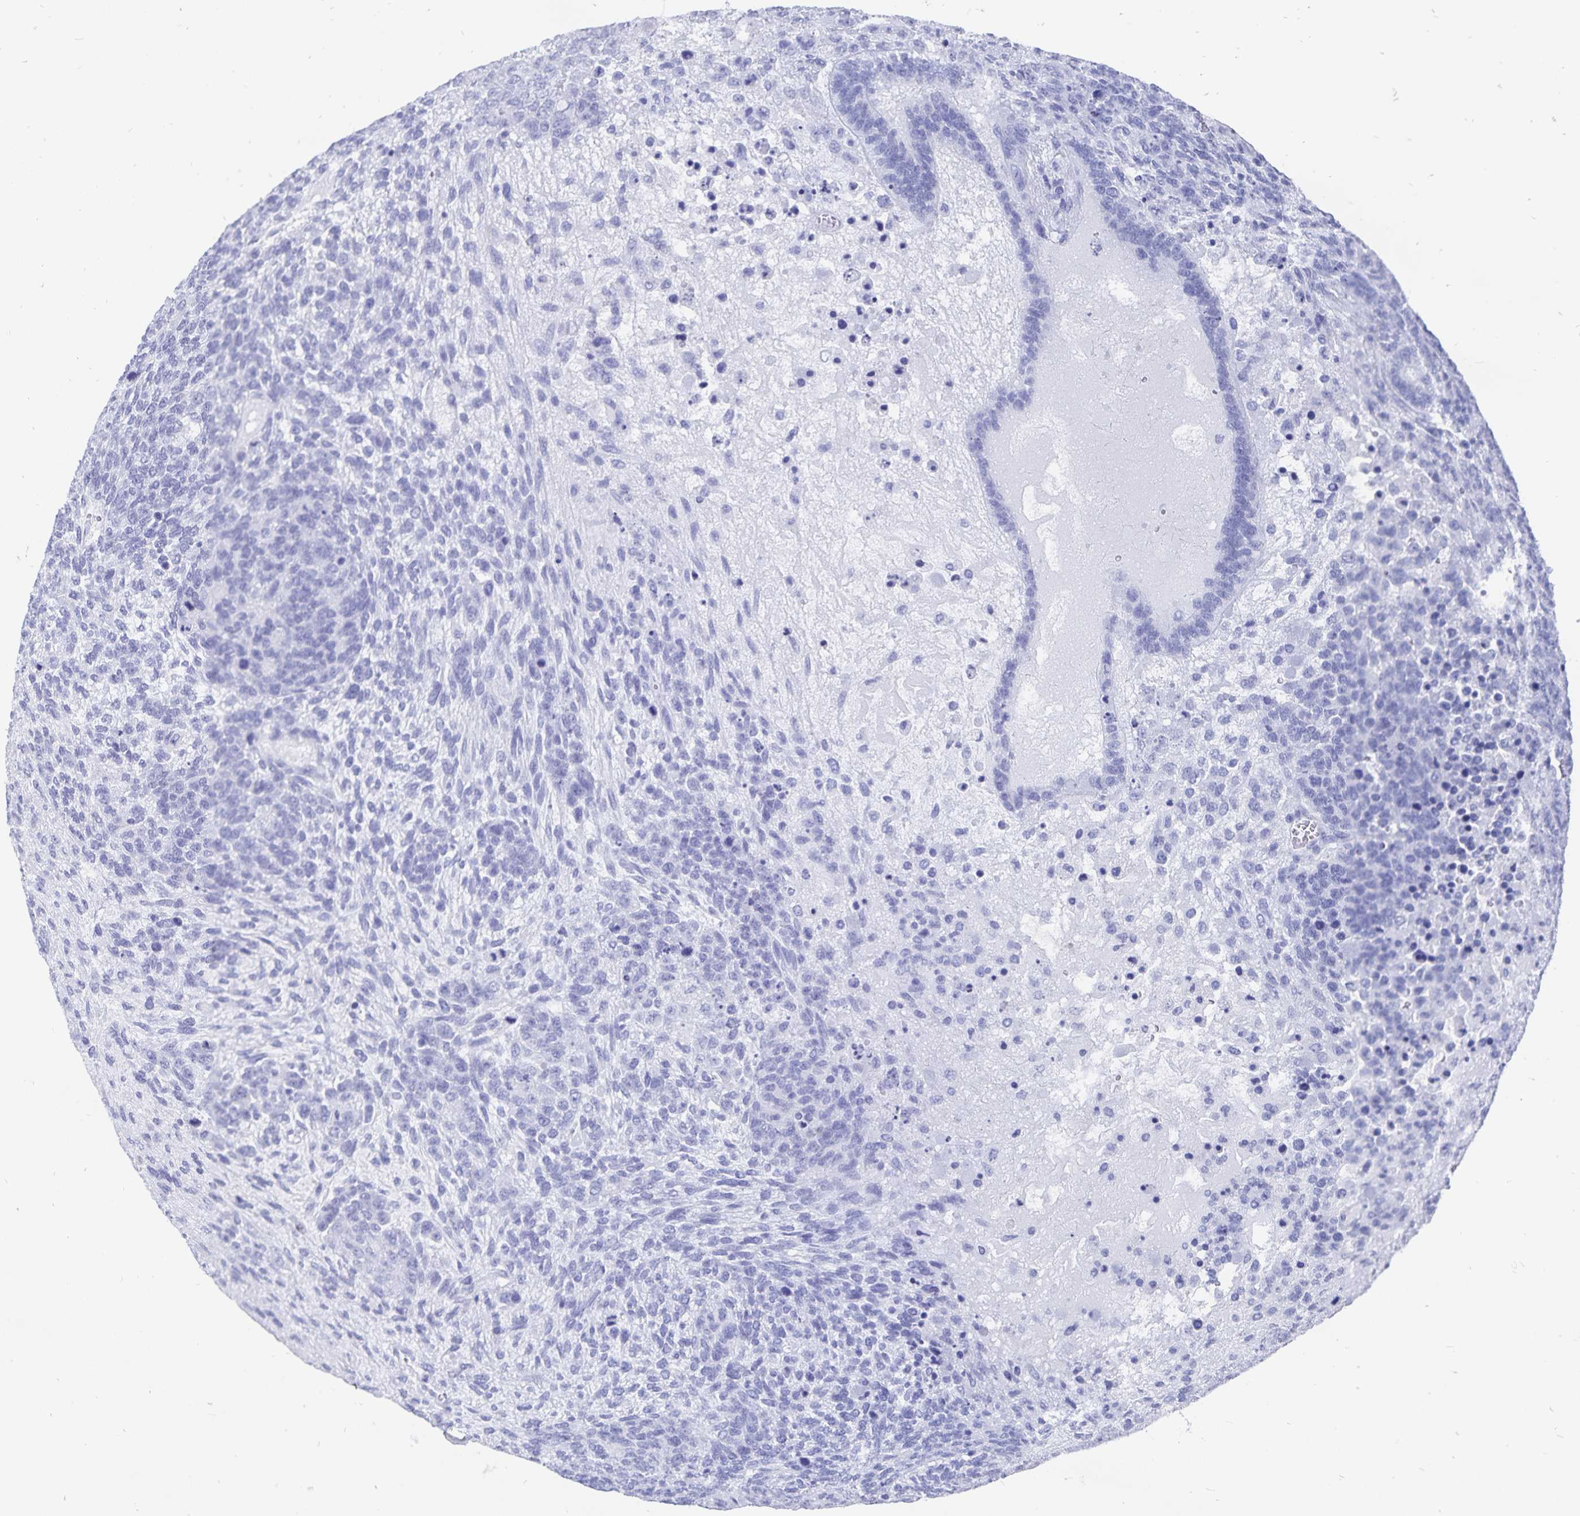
{"staining": {"intensity": "negative", "quantity": "none", "location": "none"}, "tissue": "testis cancer", "cell_type": "Tumor cells", "image_type": "cancer", "snomed": [{"axis": "morphology", "description": "Normal tissue, NOS"}, {"axis": "morphology", "description": "Carcinoma, Embryonal, NOS"}, {"axis": "topography", "description": "Testis"}, {"axis": "topography", "description": "Epididymis"}], "caption": "A high-resolution histopathology image shows immunohistochemistry (IHC) staining of testis cancer (embryonal carcinoma), which displays no significant expression in tumor cells.", "gene": "ADH1A", "patient": {"sex": "male", "age": 23}}